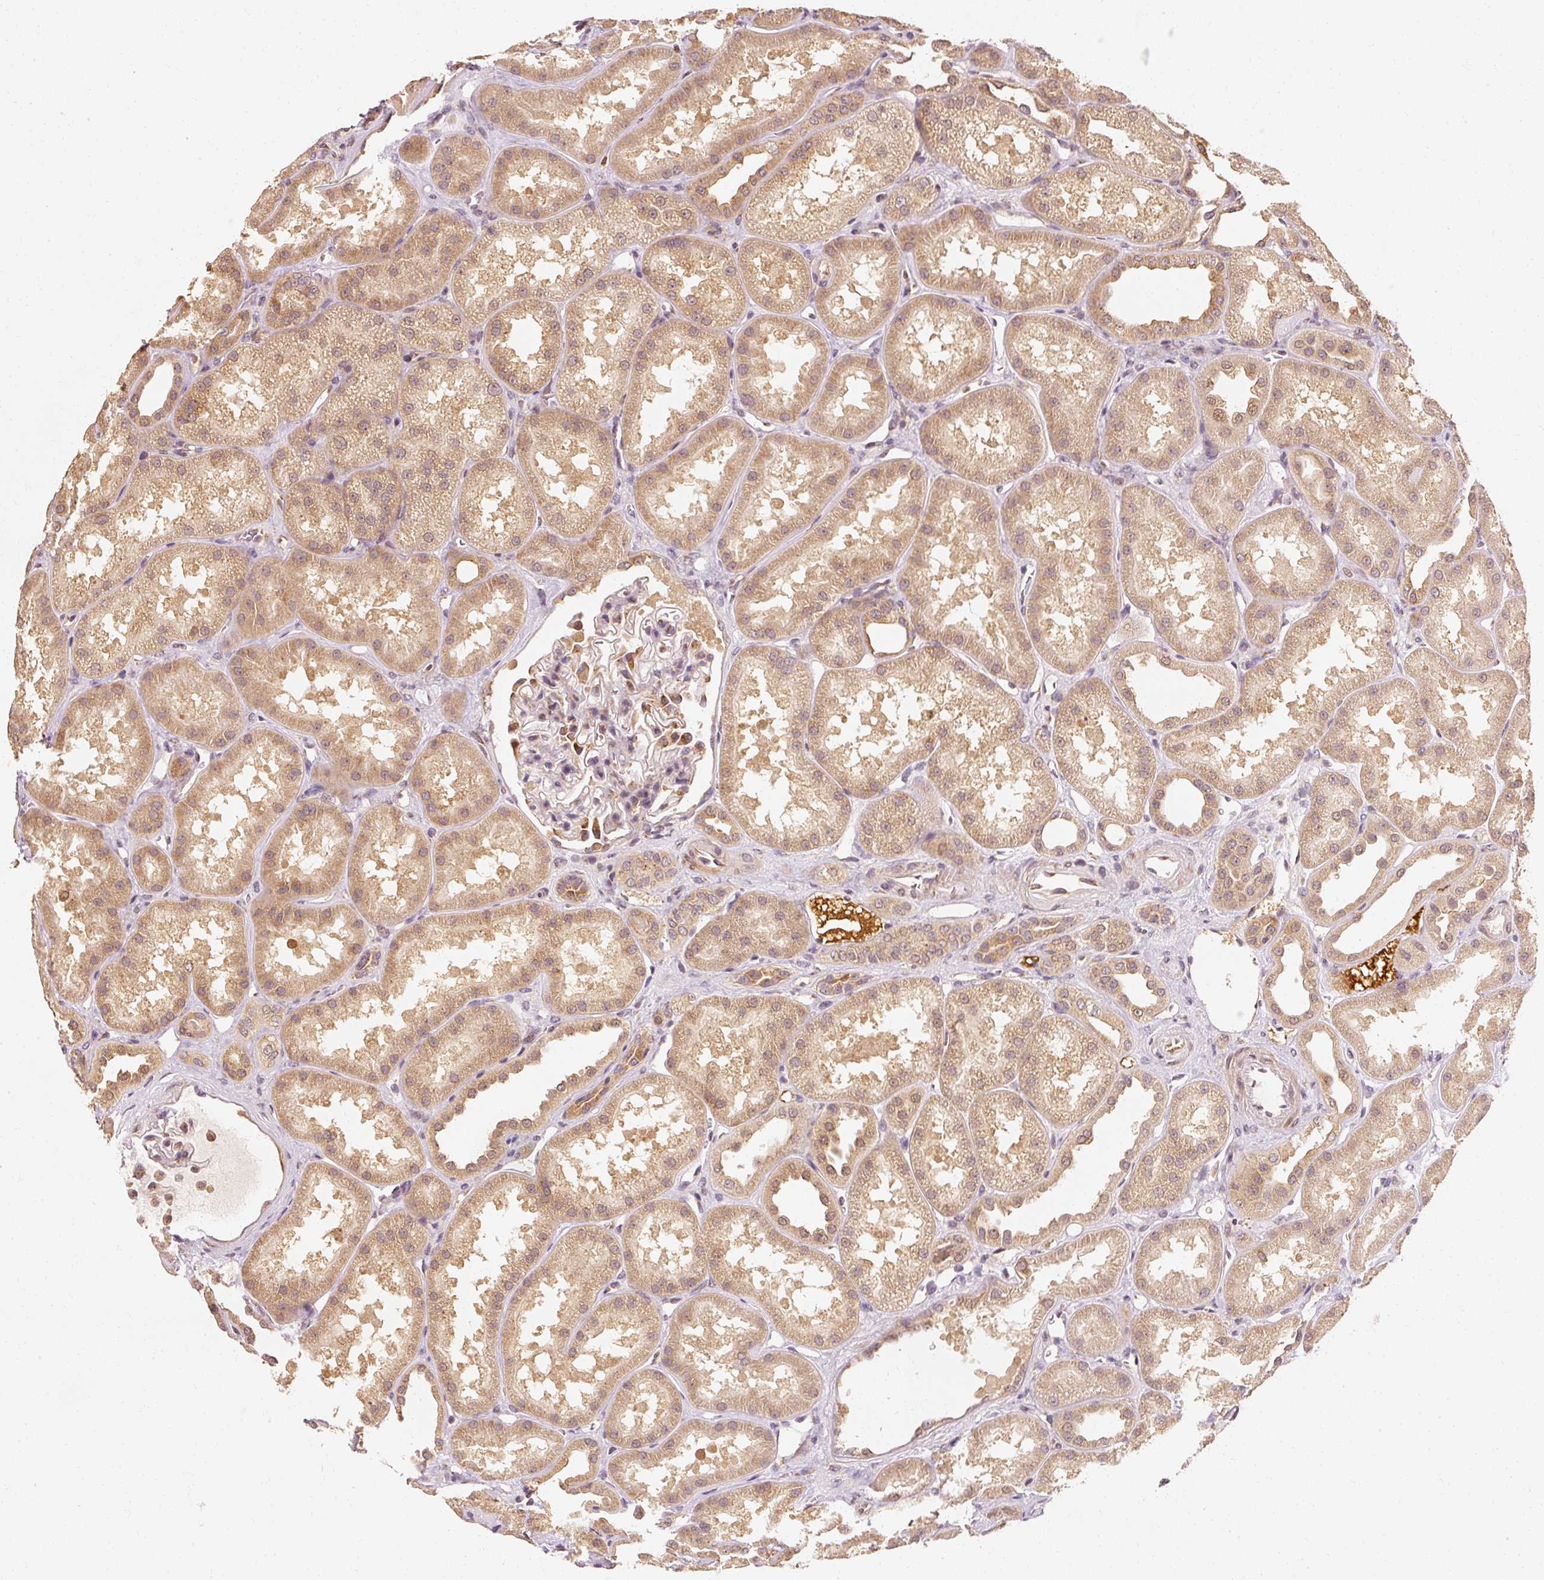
{"staining": {"intensity": "moderate", "quantity": "<25%", "location": "cytoplasmic/membranous"}, "tissue": "kidney", "cell_type": "Cells in glomeruli", "image_type": "normal", "snomed": [{"axis": "morphology", "description": "Normal tissue, NOS"}, {"axis": "topography", "description": "Kidney"}], "caption": "A photomicrograph showing moderate cytoplasmic/membranous positivity in approximately <25% of cells in glomeruli in unremarkable kidney, as visualized by brown immunohistochemical staining.", "gene": "EEF1A1", "patient": {"sex": "male", "age": 61}}